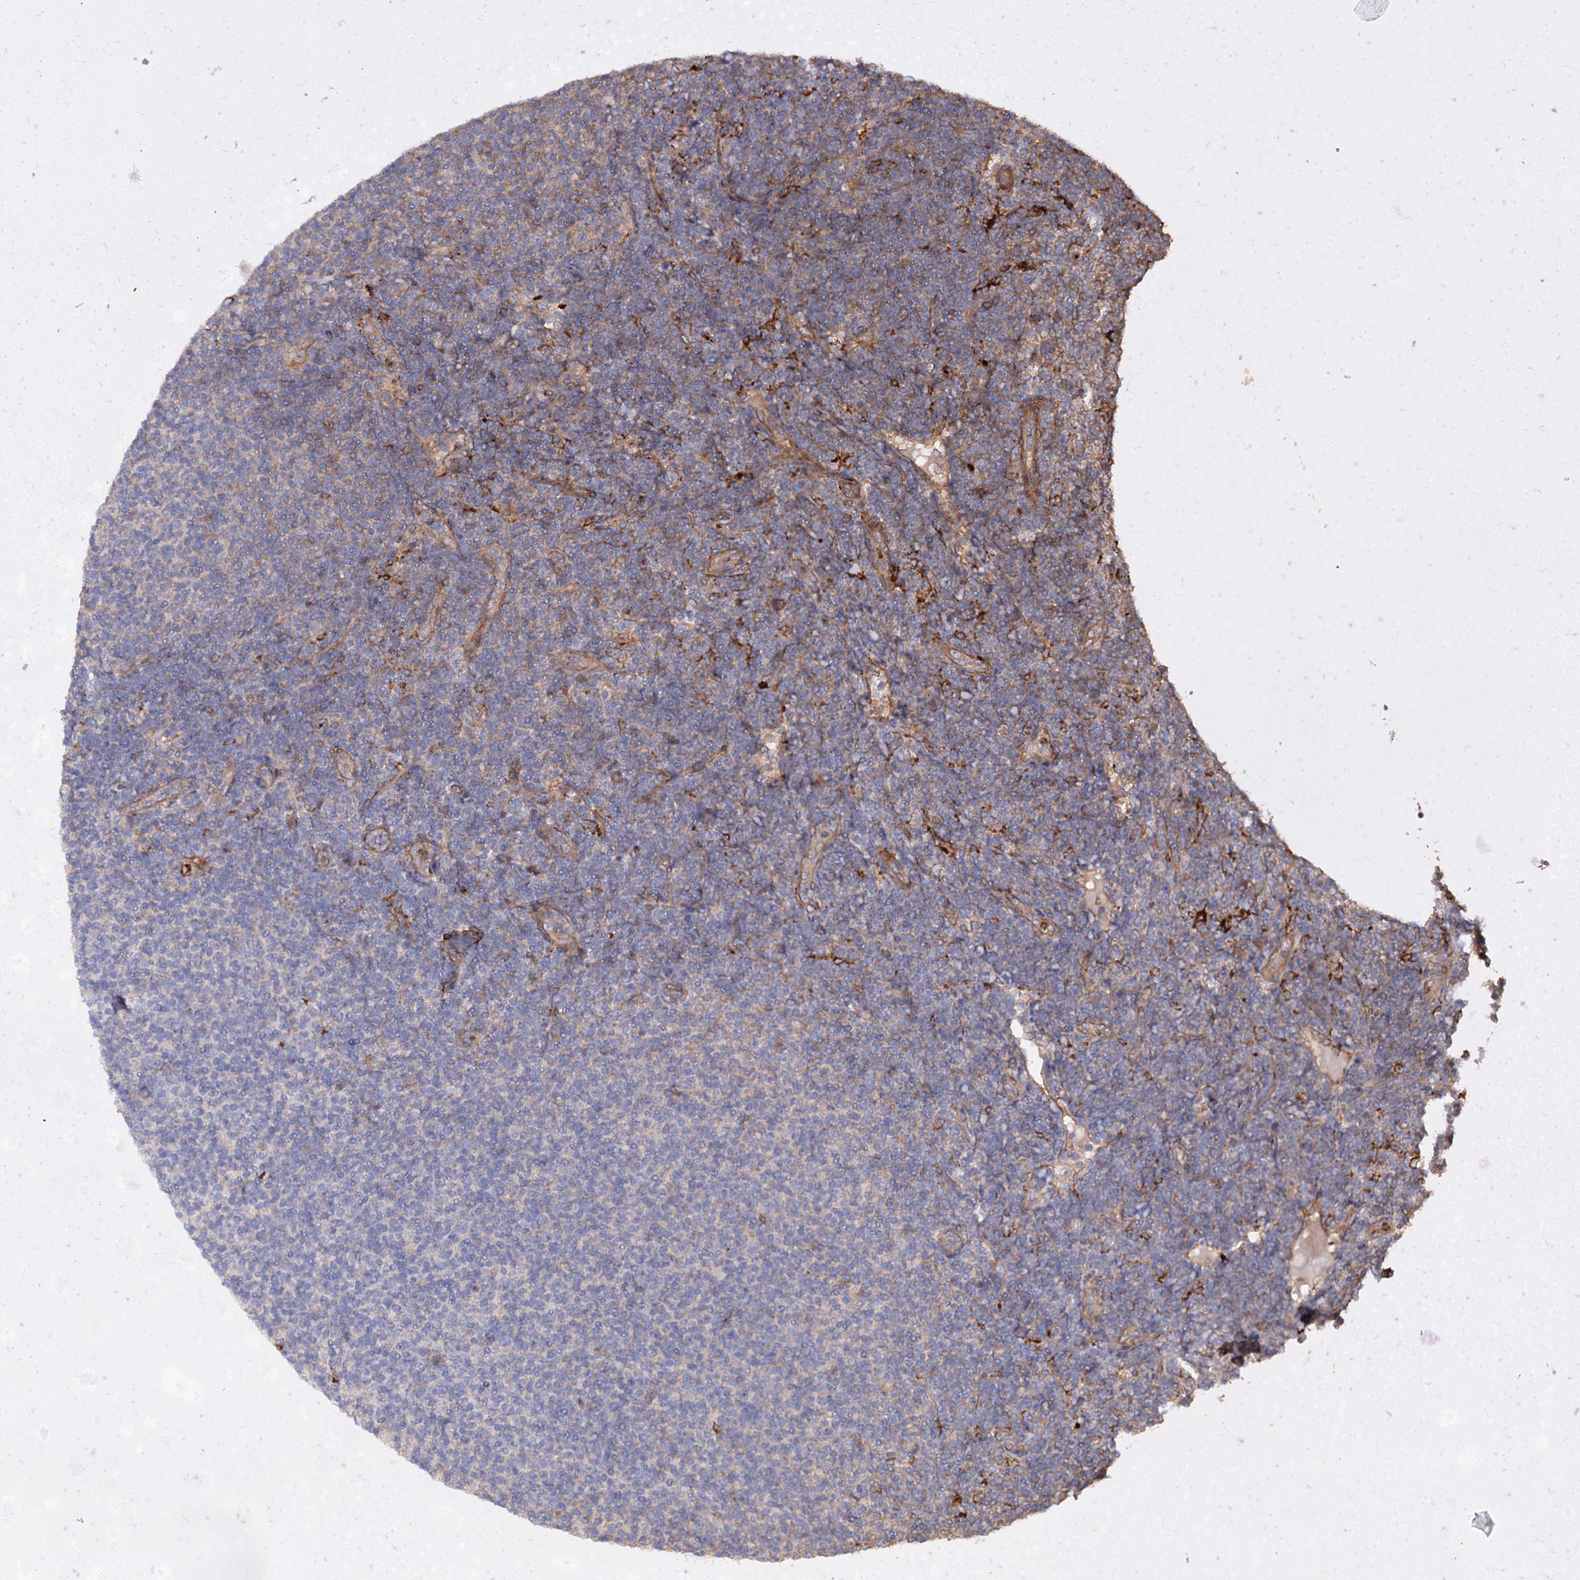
{"staining": {"intensity": "negative", "quantity": "none", "location": "none"}, "tissue": "lymphoma", "cell_type": "Tumor cells", "image_type": "cancer", "snomed": [{"axis": "morphology", "description": "Malignant lymphoma, non-Hodgkin's type, Low grade"}, {"axis": "topography", "description": "Lymph node"}], "caption": "Immunohistochemistry histopathology image of human low-grade malignant lymphoma, non-Hodgkin's type stained for a protein (brown), which reveals no positivity in tumor cells.", "gene": "CSAD", "patient": {"sex": "male", "age": 66}}